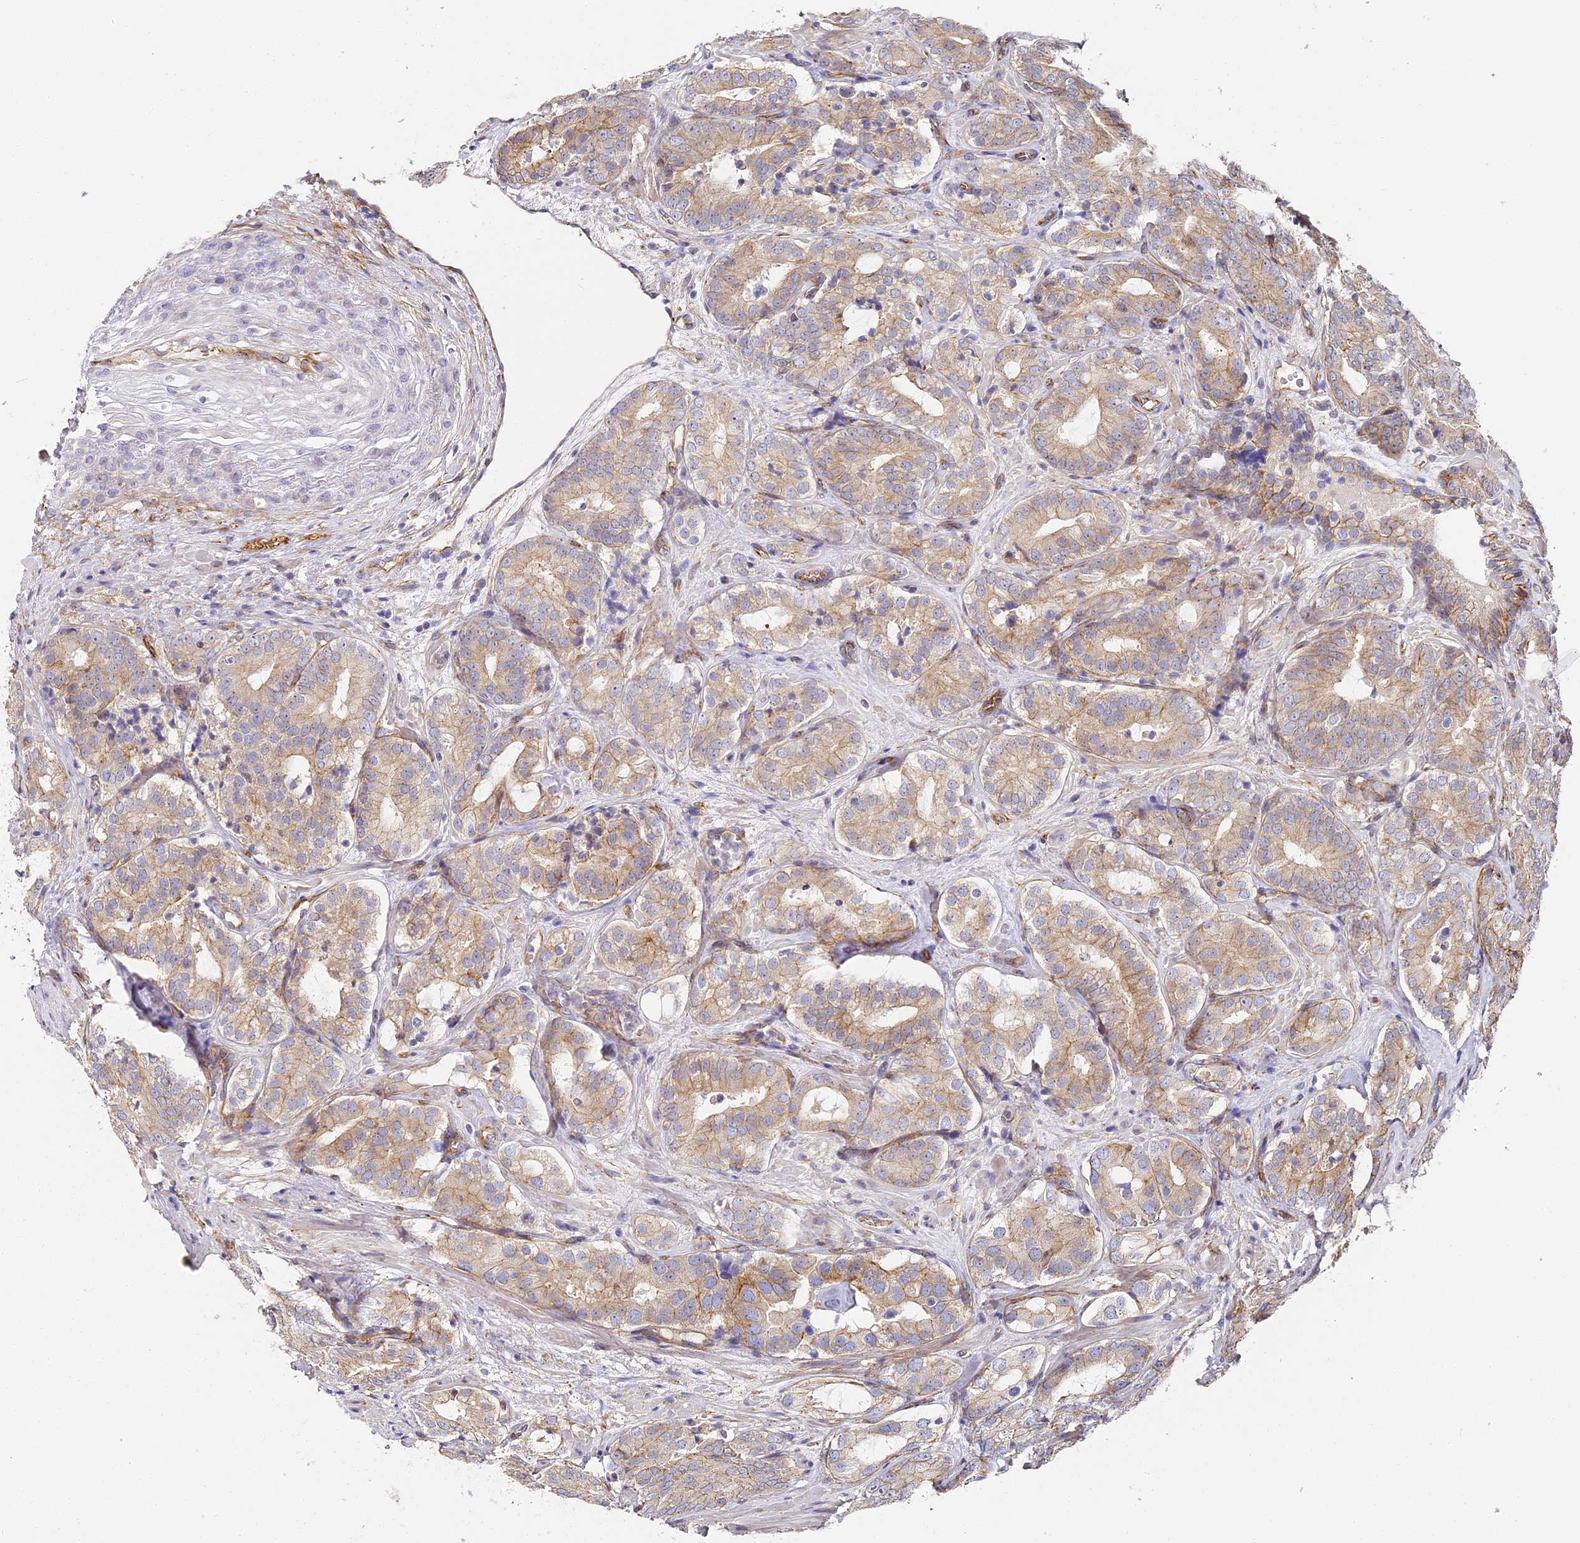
{"staining": {"intensity": "weak", "quantity": "<25%", "location": "cytoplasmic/membranous"}, "tissue": "prostate cancer", "cell_type": "Tumor cells", "image_type": "cancer", "snomed": [{"axis": "morphology", "description": "Adenocarcinoma, High grade"}, {"axis": "topography", "description": "Prostate"}], "caption": "This is a image of IHC staining of prostate cancer, which shows no expression in tumor cells.", "gene": "CCDC30", "patient": {"sex": "male", "age": 57}}